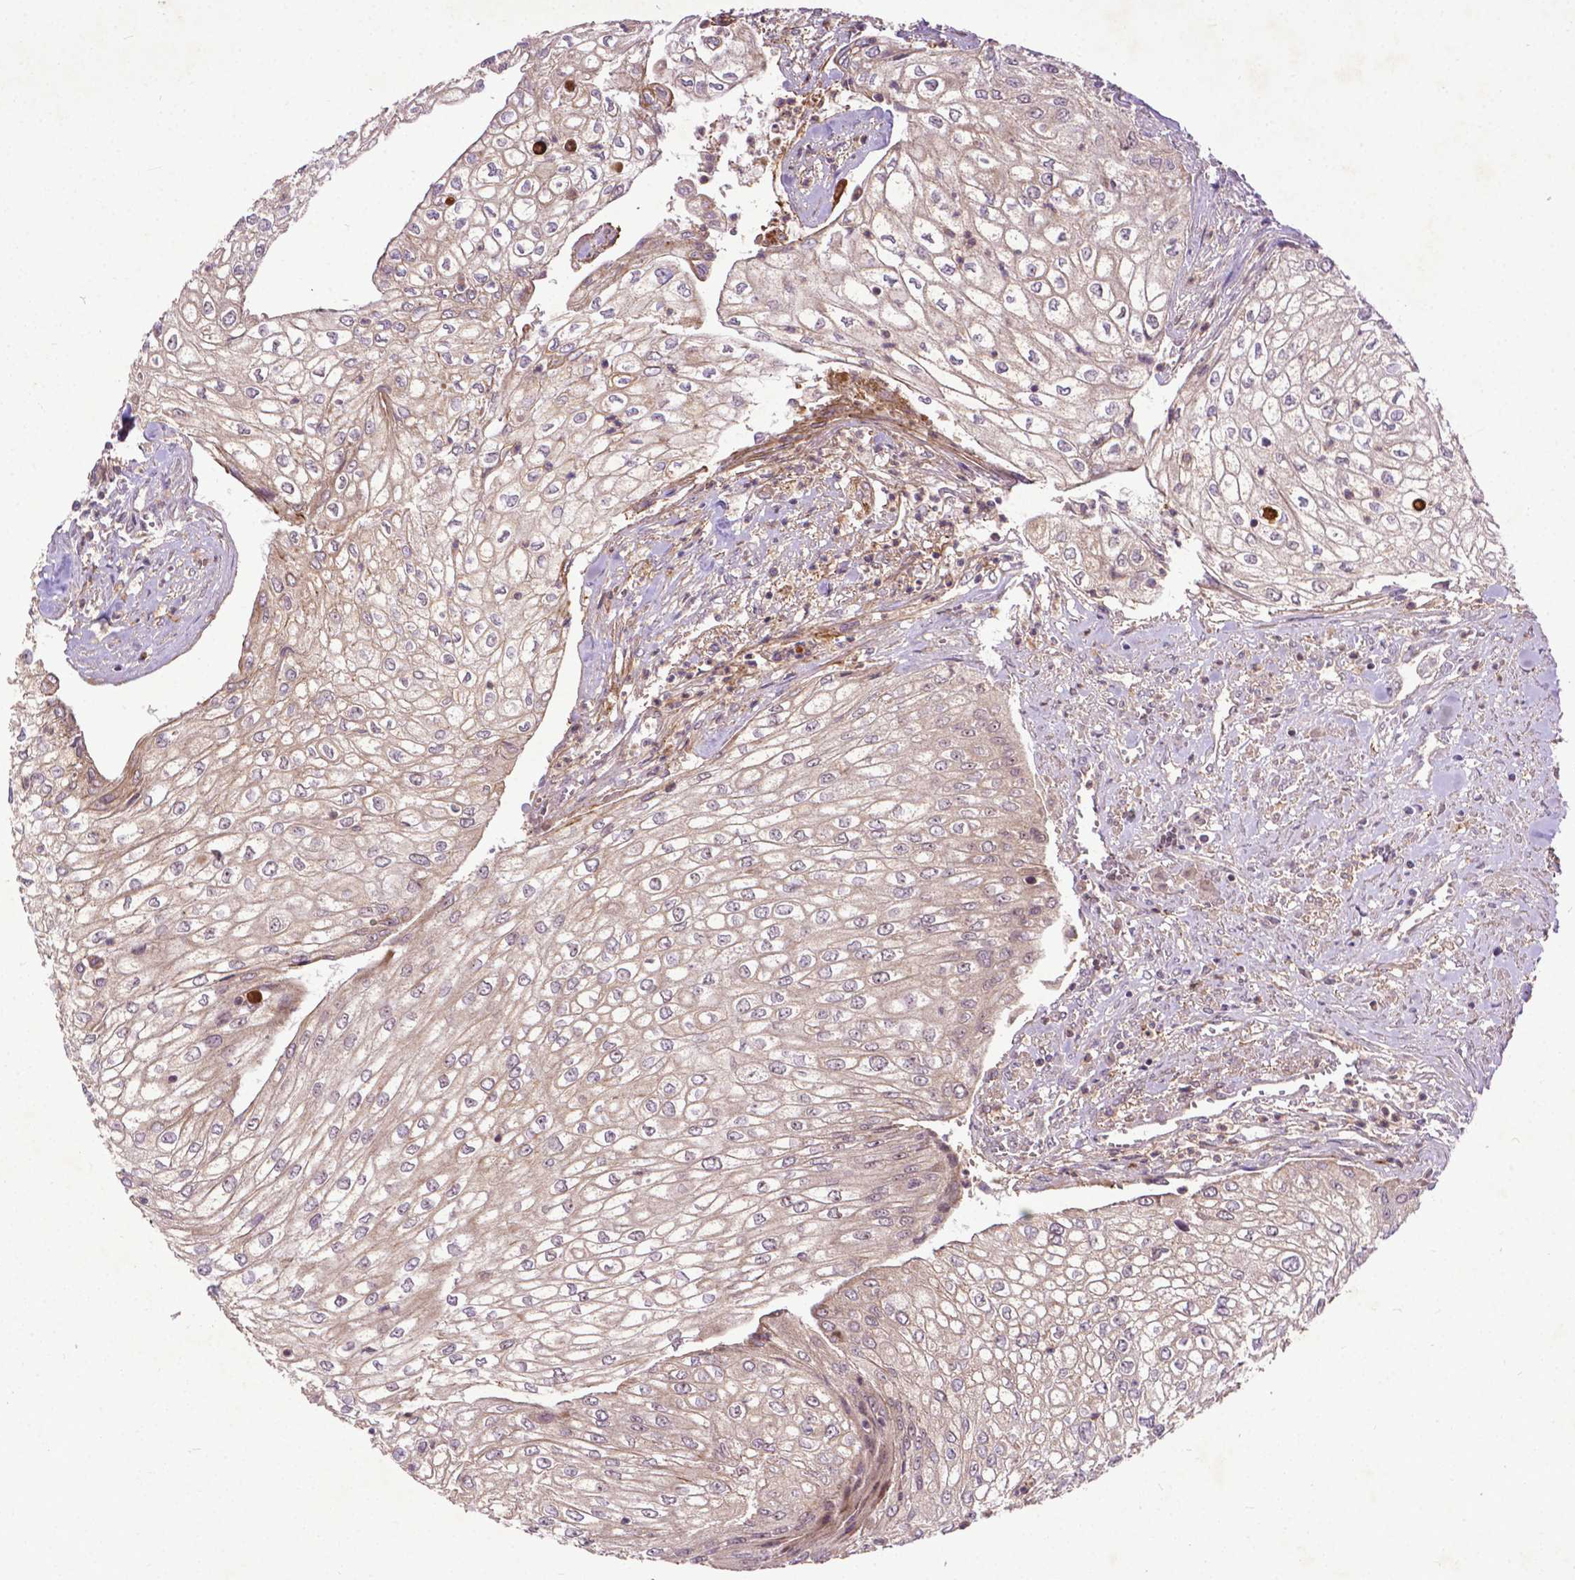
{"staining": {"intensity": "weak", "quantity": "<25%", "location": "cytoplasmic/membranous"}, "tissue": "urothelial cancer", "cell_type": "Tumor cells", "image_type": "cancer", "snomed": [{"axis": "morphology", "description": "Urothelial carcinoma, High grade"}, {"axis": "topography", "description": "Urinary bladder"}], "caption": "Tumor cells show no significant protein positivity in urothelial cancer.", "gene": "PARP3", "patient": {"sex": "male", "age": 62}}